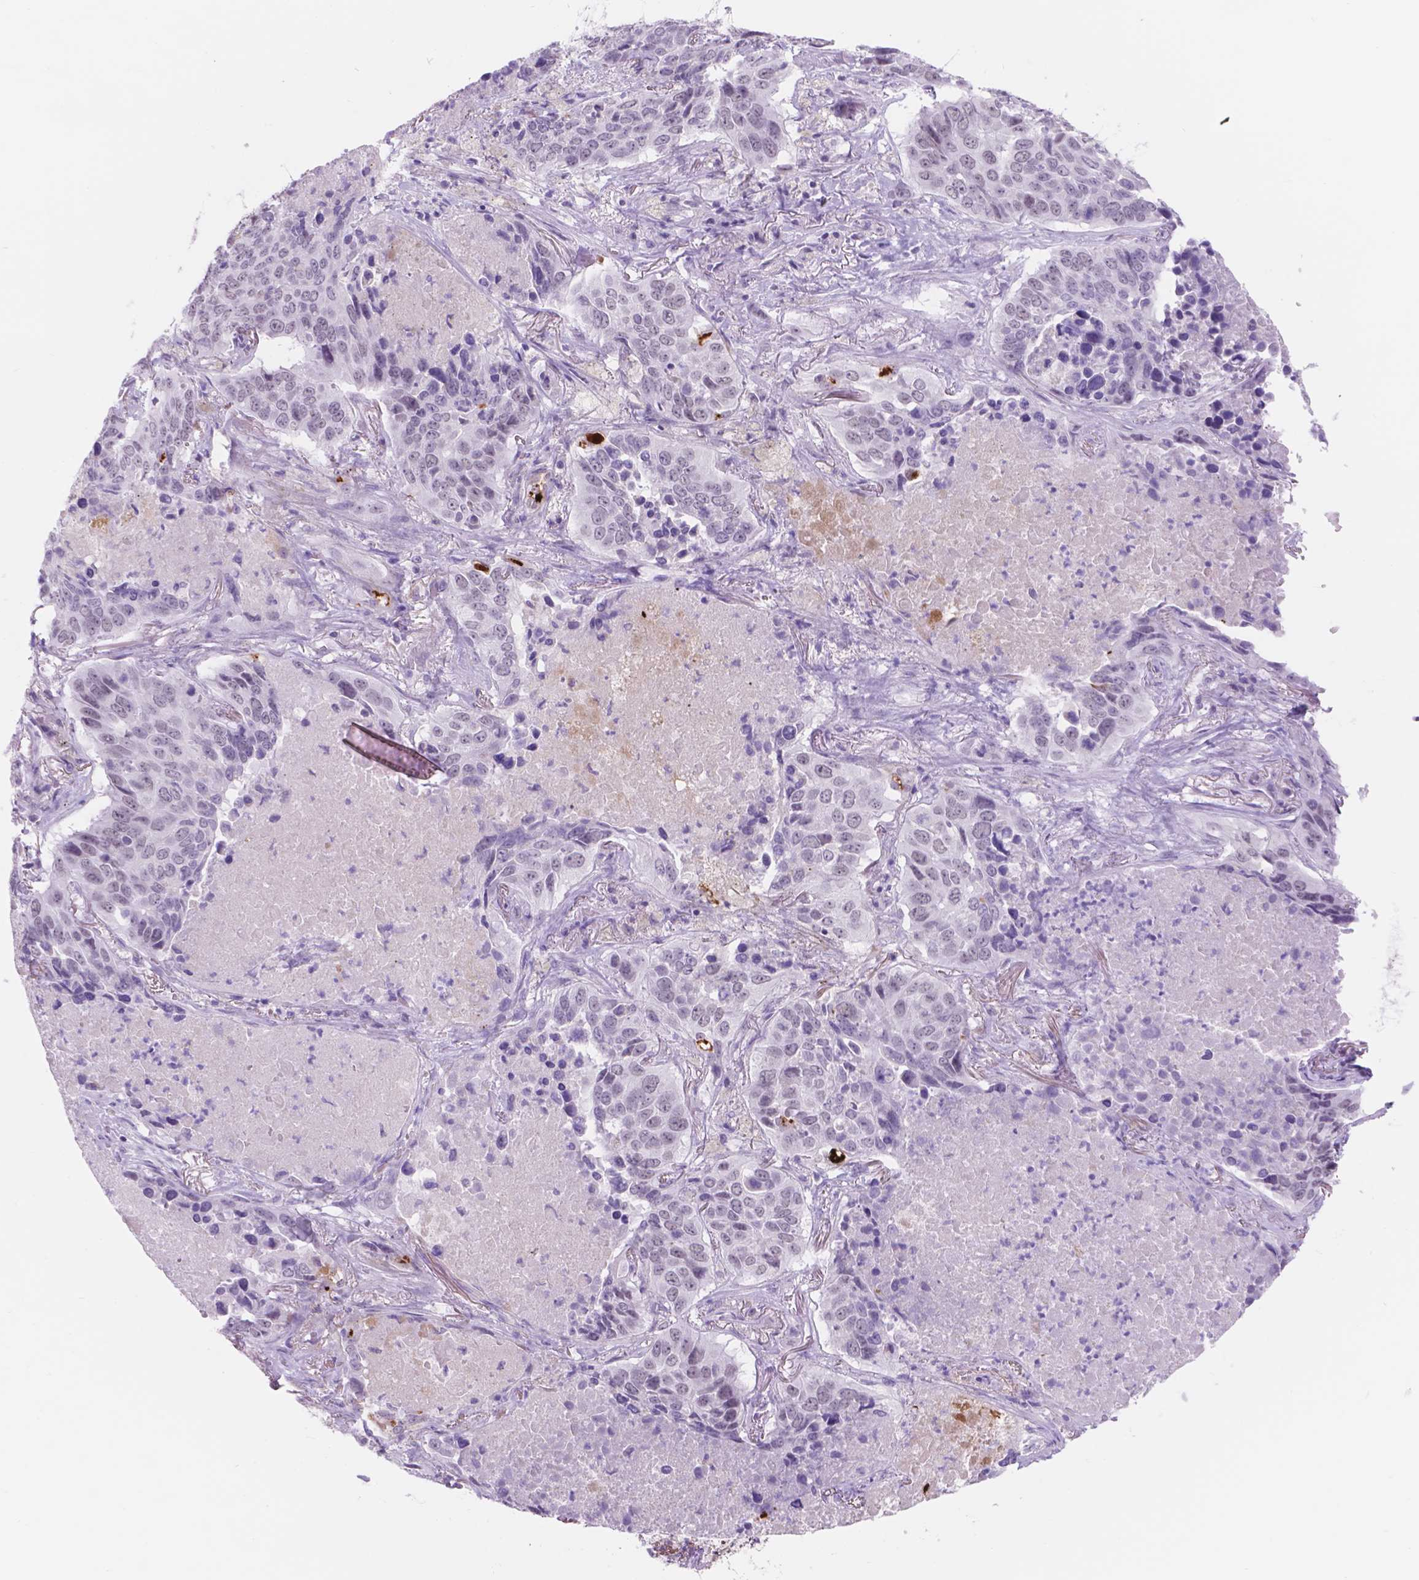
{"staining": {"intensity": "negative", "quantity": "none", "location": "none"}, "tissue": "lung cancer", "cell_type": "Tumor cells", "image_type": "cancer", "snomed": [{"axis": "morphology", "description": "Normal tissue, NOS"}, {"axis": "morphology", "description": "Squamous cell carcinoma, NOS"}, {"axis": "topography", "description": "Bronchus"}, {"axis": "topography", "description": "Lung"}], "caption": "DAB immunohistochemical staining of human lung cancer shows no significant positivity in tumor cells.", "gene": "DCC", "patient": {"sex": "male", "age": 64}}